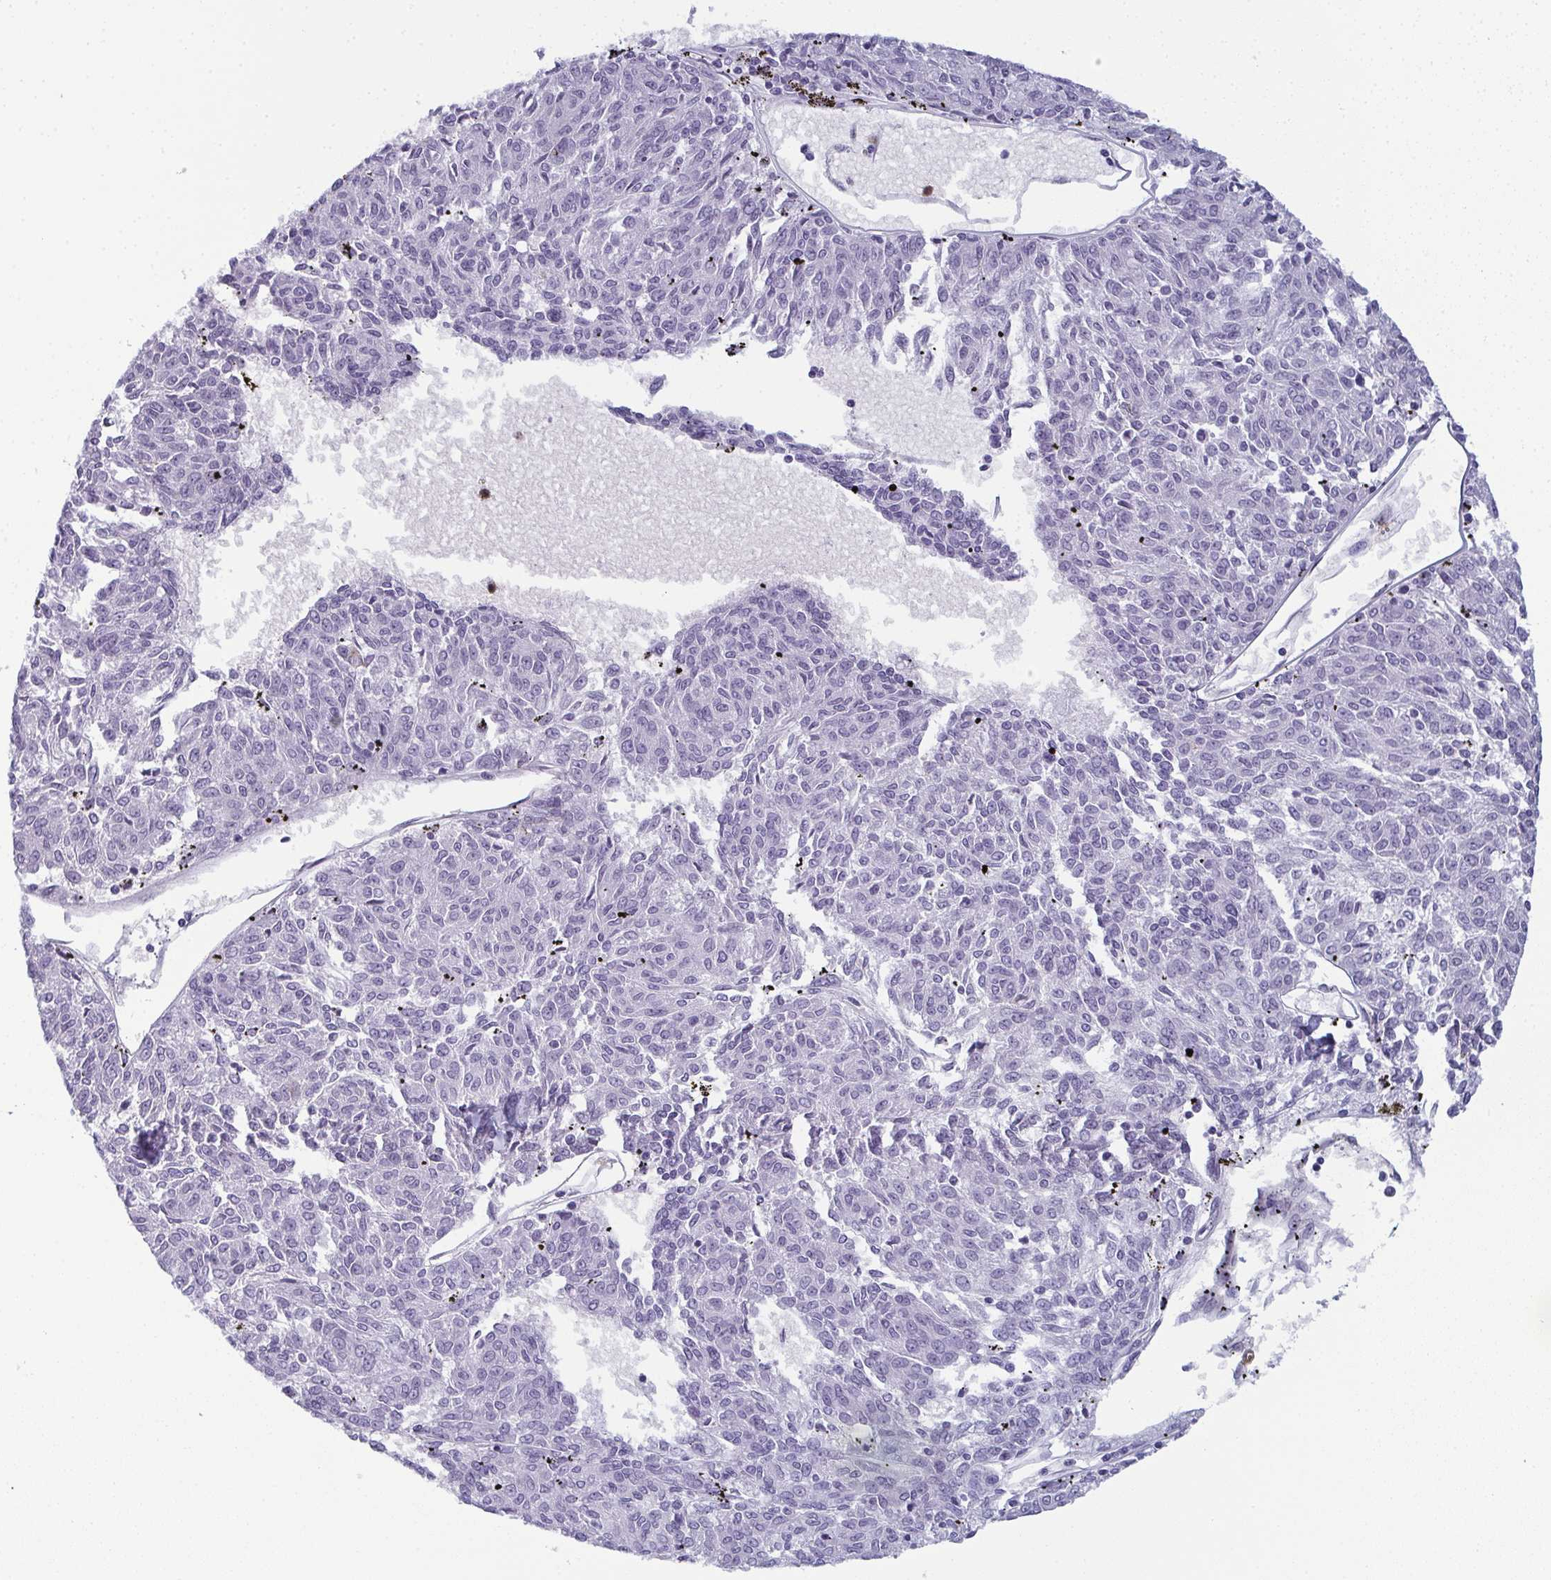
{"staining": {"intensity": "negative", "quantity": "none", "location": "none"}, "tissue": "melanoma", "cell_type": "Tumor cells", "image_type": "cancer", "snomed": [{"axis": "morphology", "description": "Malignant melanoma, NOS"}, {"axis": "topography", "description": "Skin"}], "caption": "The IHC histopathology image has no significant positivity in tumor cells of melanoma tissue.", "gene": "CDA", "patient": {"sex": "female", "age": 72}}